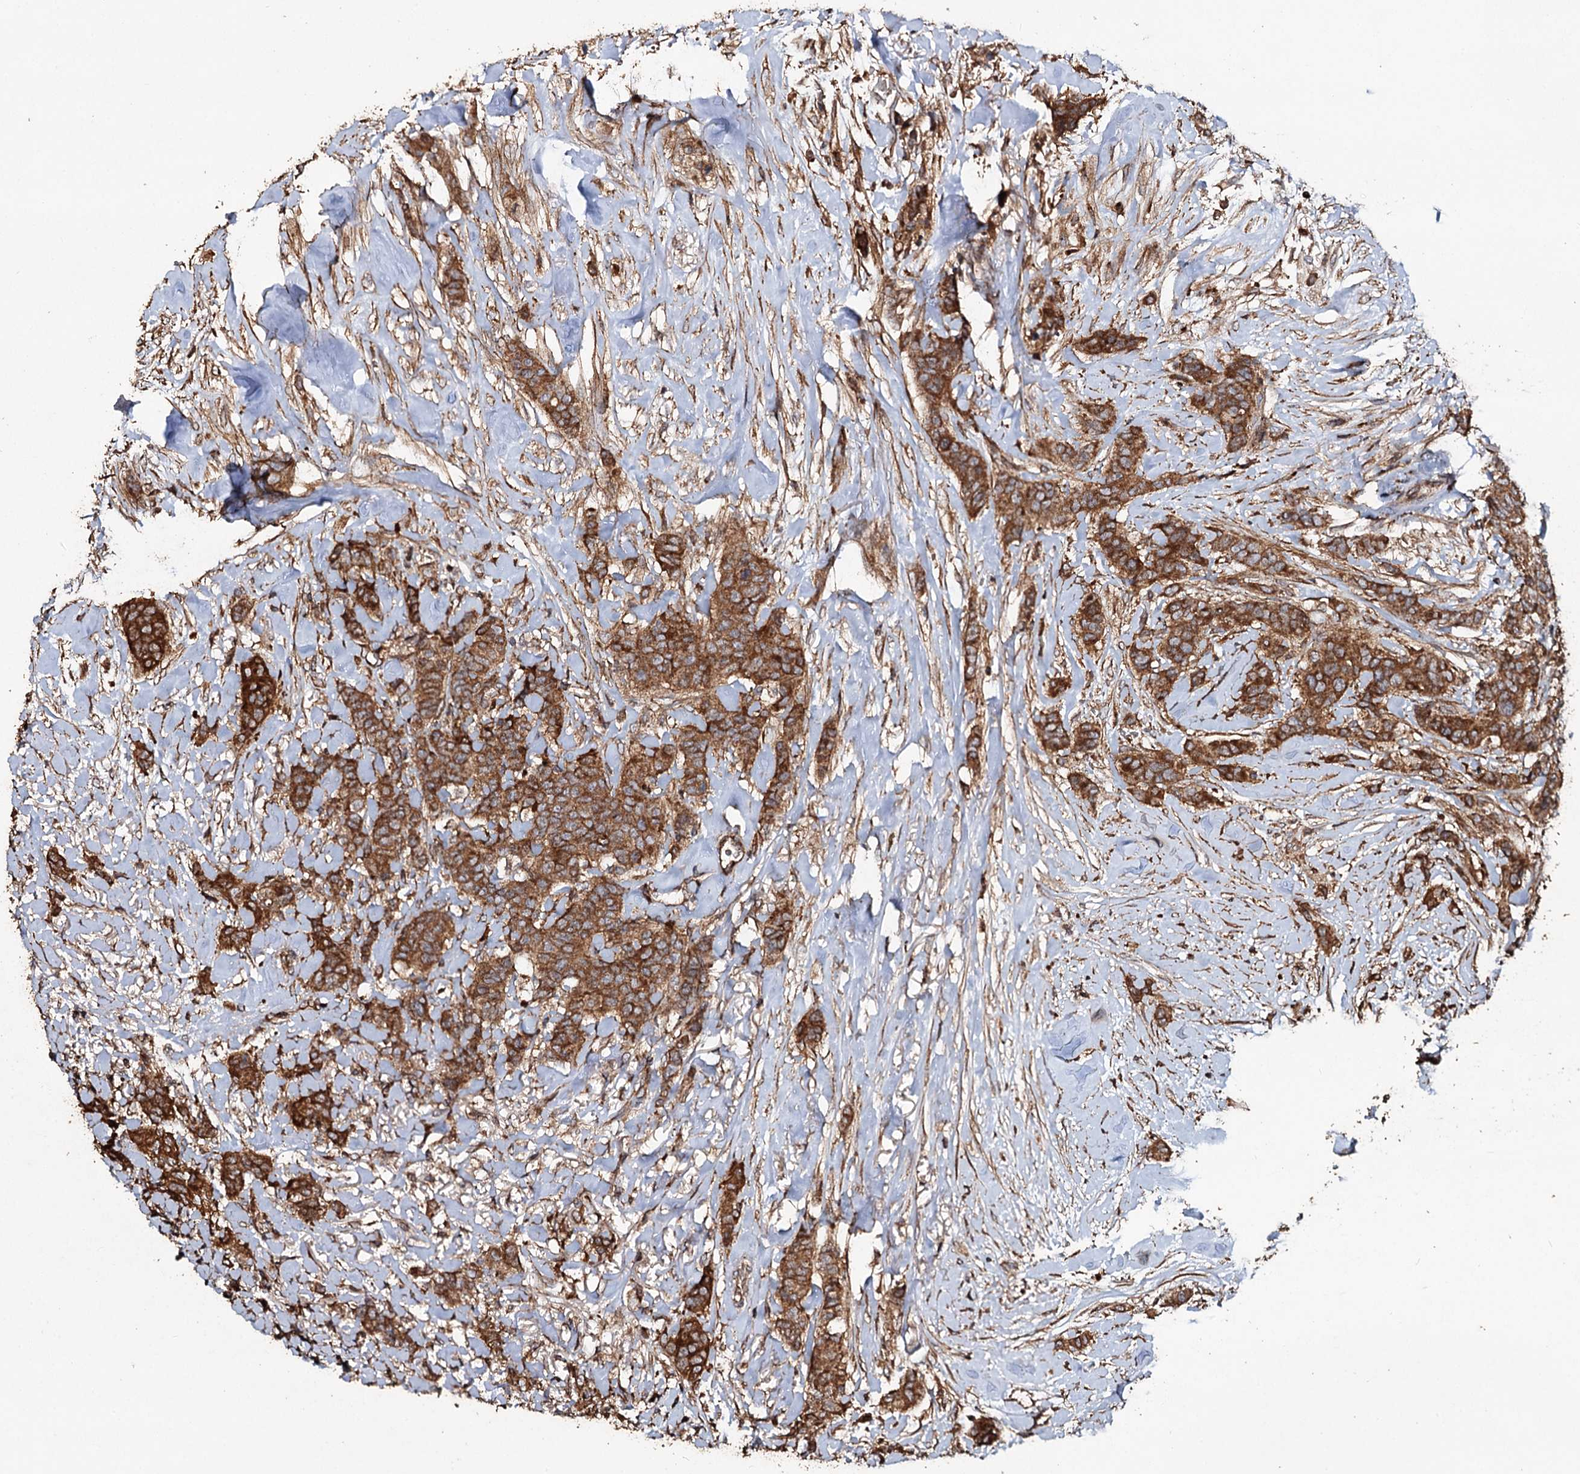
{"staining": {"intensity": "moderate", "quantity": ">75%", "location": "cytoplasmic/membranous"}, "tissue": "breast cancer", "cell_type": "Tumor cells", "image_type": "cancer", "snomed": [{"axis": "morphology", "description": "Duct carcinoma"}, {"axis": "topography", "description": "Breast"}], "caption": "Immunohistochemistry (DAB (3,3'-diaminobenzidine)) staining of invasive ductal carcinoma (breast) exhibits moderate cytoplasmic/membranous protein staining in about >75% of tumor cells. The staining is performed using DAB brown chromogen to label protein expression. The nuclei are counter-stained blue using hematoxylin.", "gene": "NOTCH2NLA", "patient": {"sex": "female", "age": 40}}